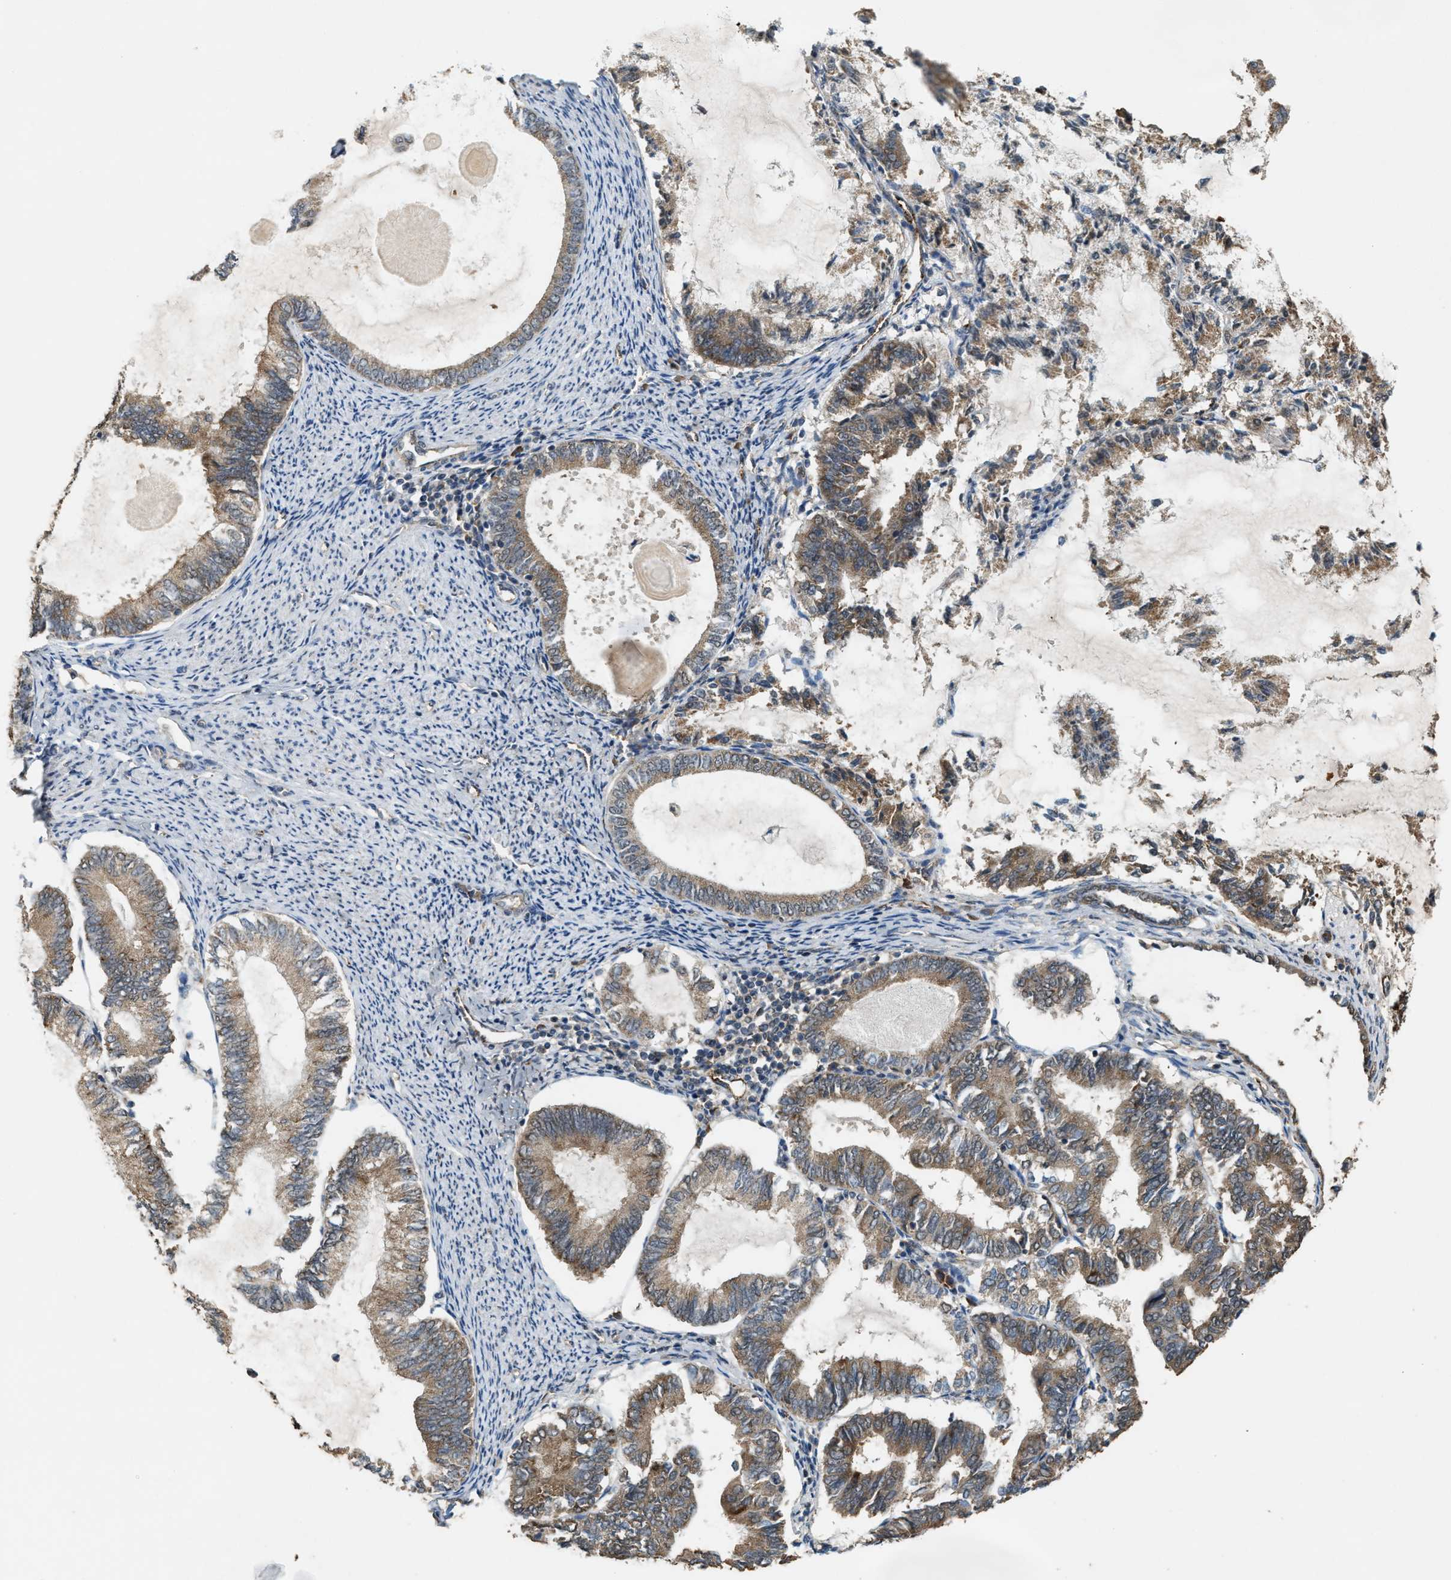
{"staining": {"intensity": "moderate", "quantity": ">75%", "location": "cytoplasmic/membranous"}, "tissue": "endometrial cancer", "cell_type": "Tumor cells", "image_type": "cancer", "snomed": [{"axis": "morphology", "description": "Adenocarcinoma, NOS"}, {"axis": "topography", "description": "Endometrium"}], "caption": "Adenocarcinoma (endometrial) tissue demonstrates moderate cytoplasmic/membranous staining in about >75% of tumor cells (DAB (3,3'-diaminobenzidine) IHC with brightfield microscopy, high magnification).", "gene": "ARHGEF5", "patient": {"sex": "female", "age": 86}}